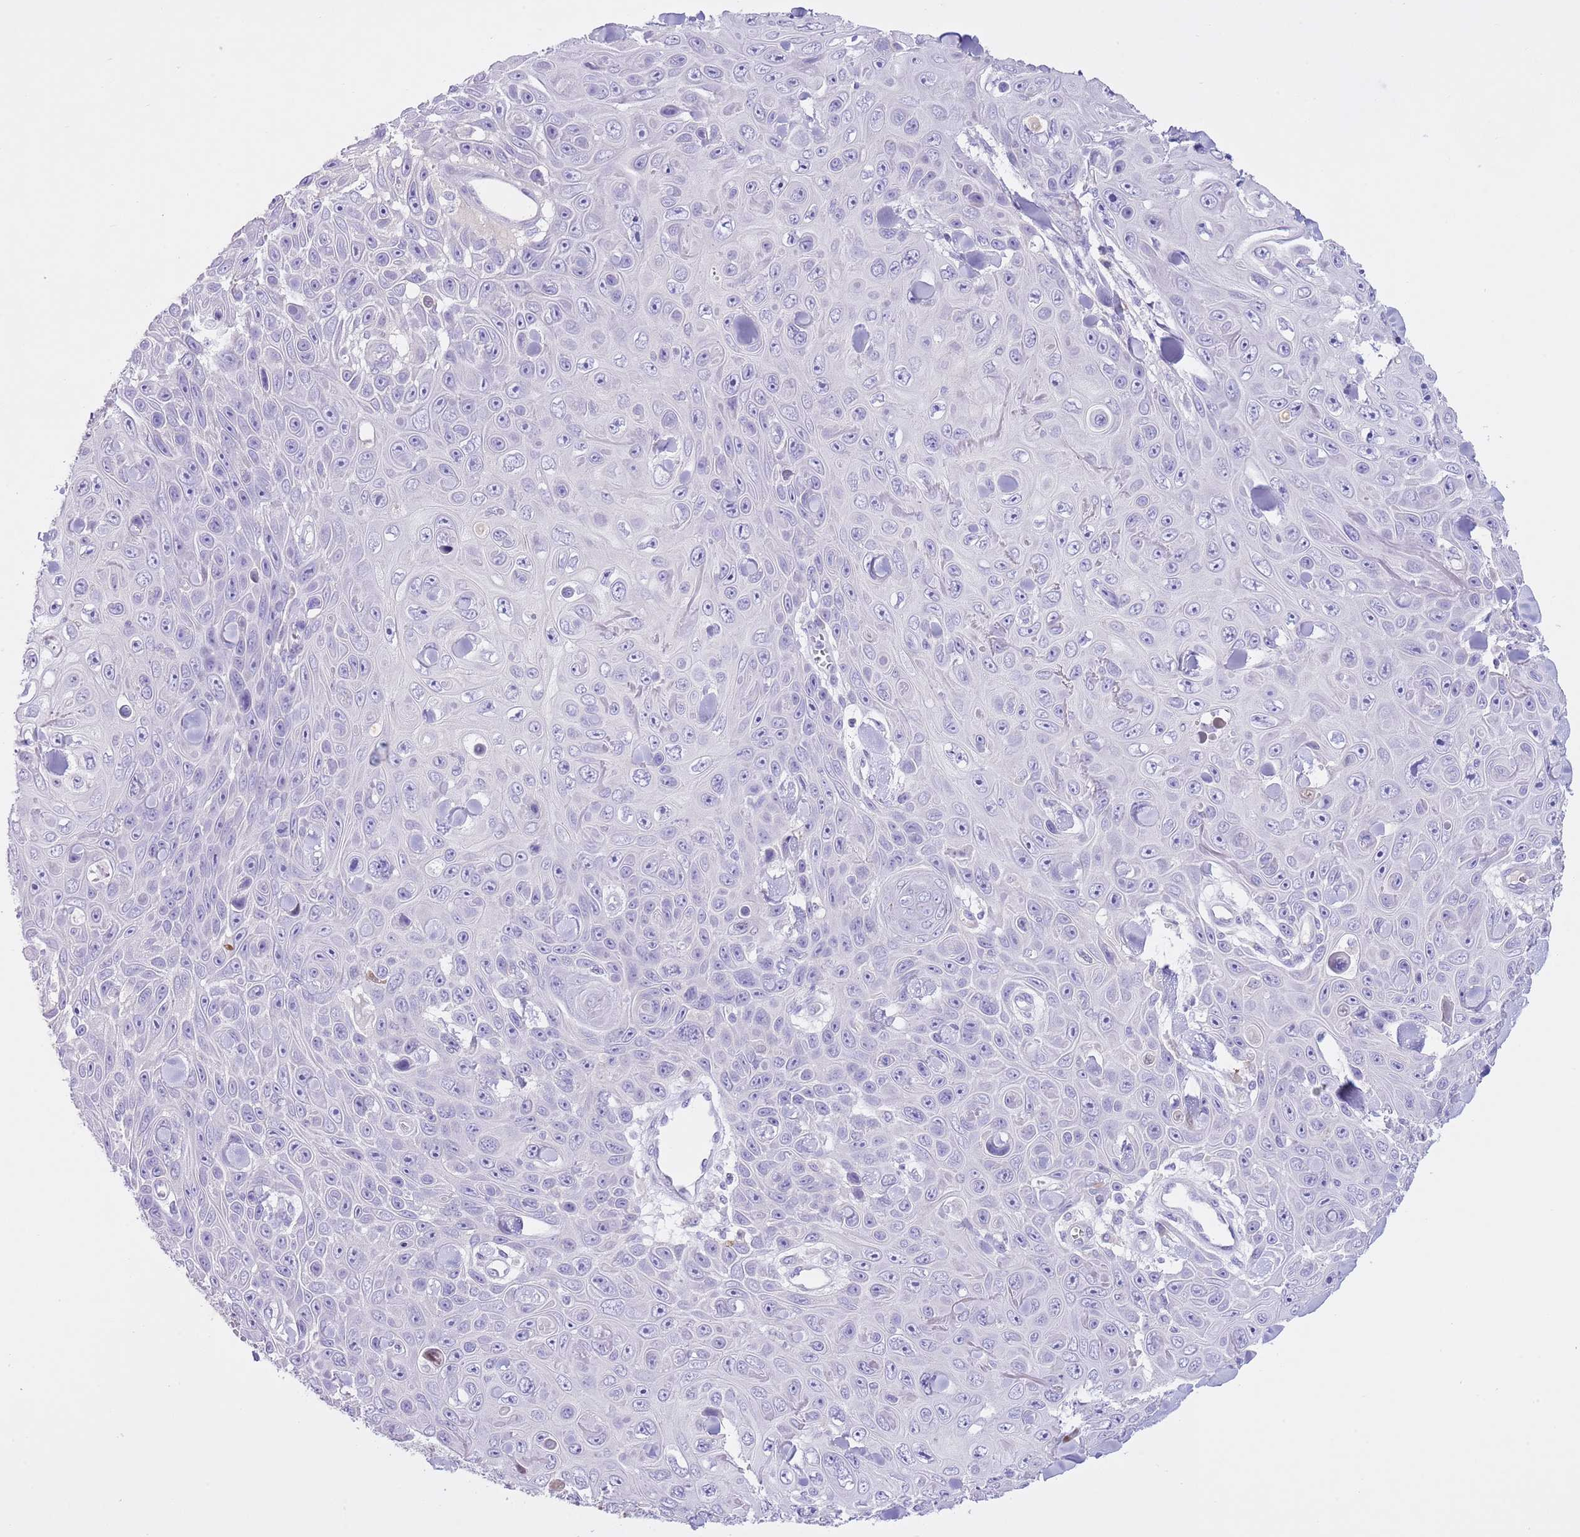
{"staining": {"intensity": "negative", "quantity": "none", "location": "none"}, "tissue": "skin cancer", "cell_type": "Tumor cells", "image_type": "cancer", "snomed": [{"axis": "morphology", "description": "Squamous cell carcinoma, NOS"}, {"axis": "topography", "description": "Skin"}], "caption": "Immunohistochemistry (IHC) of human skin cancer reveals no positivity in tumor cells. (Brightfield microscopy of DAB (3,3'-diaminobenzidine) immunohistochemistry at high magnification).", "gene": "CLEC2A", "patient": {"sex": "male", "age": 82}}